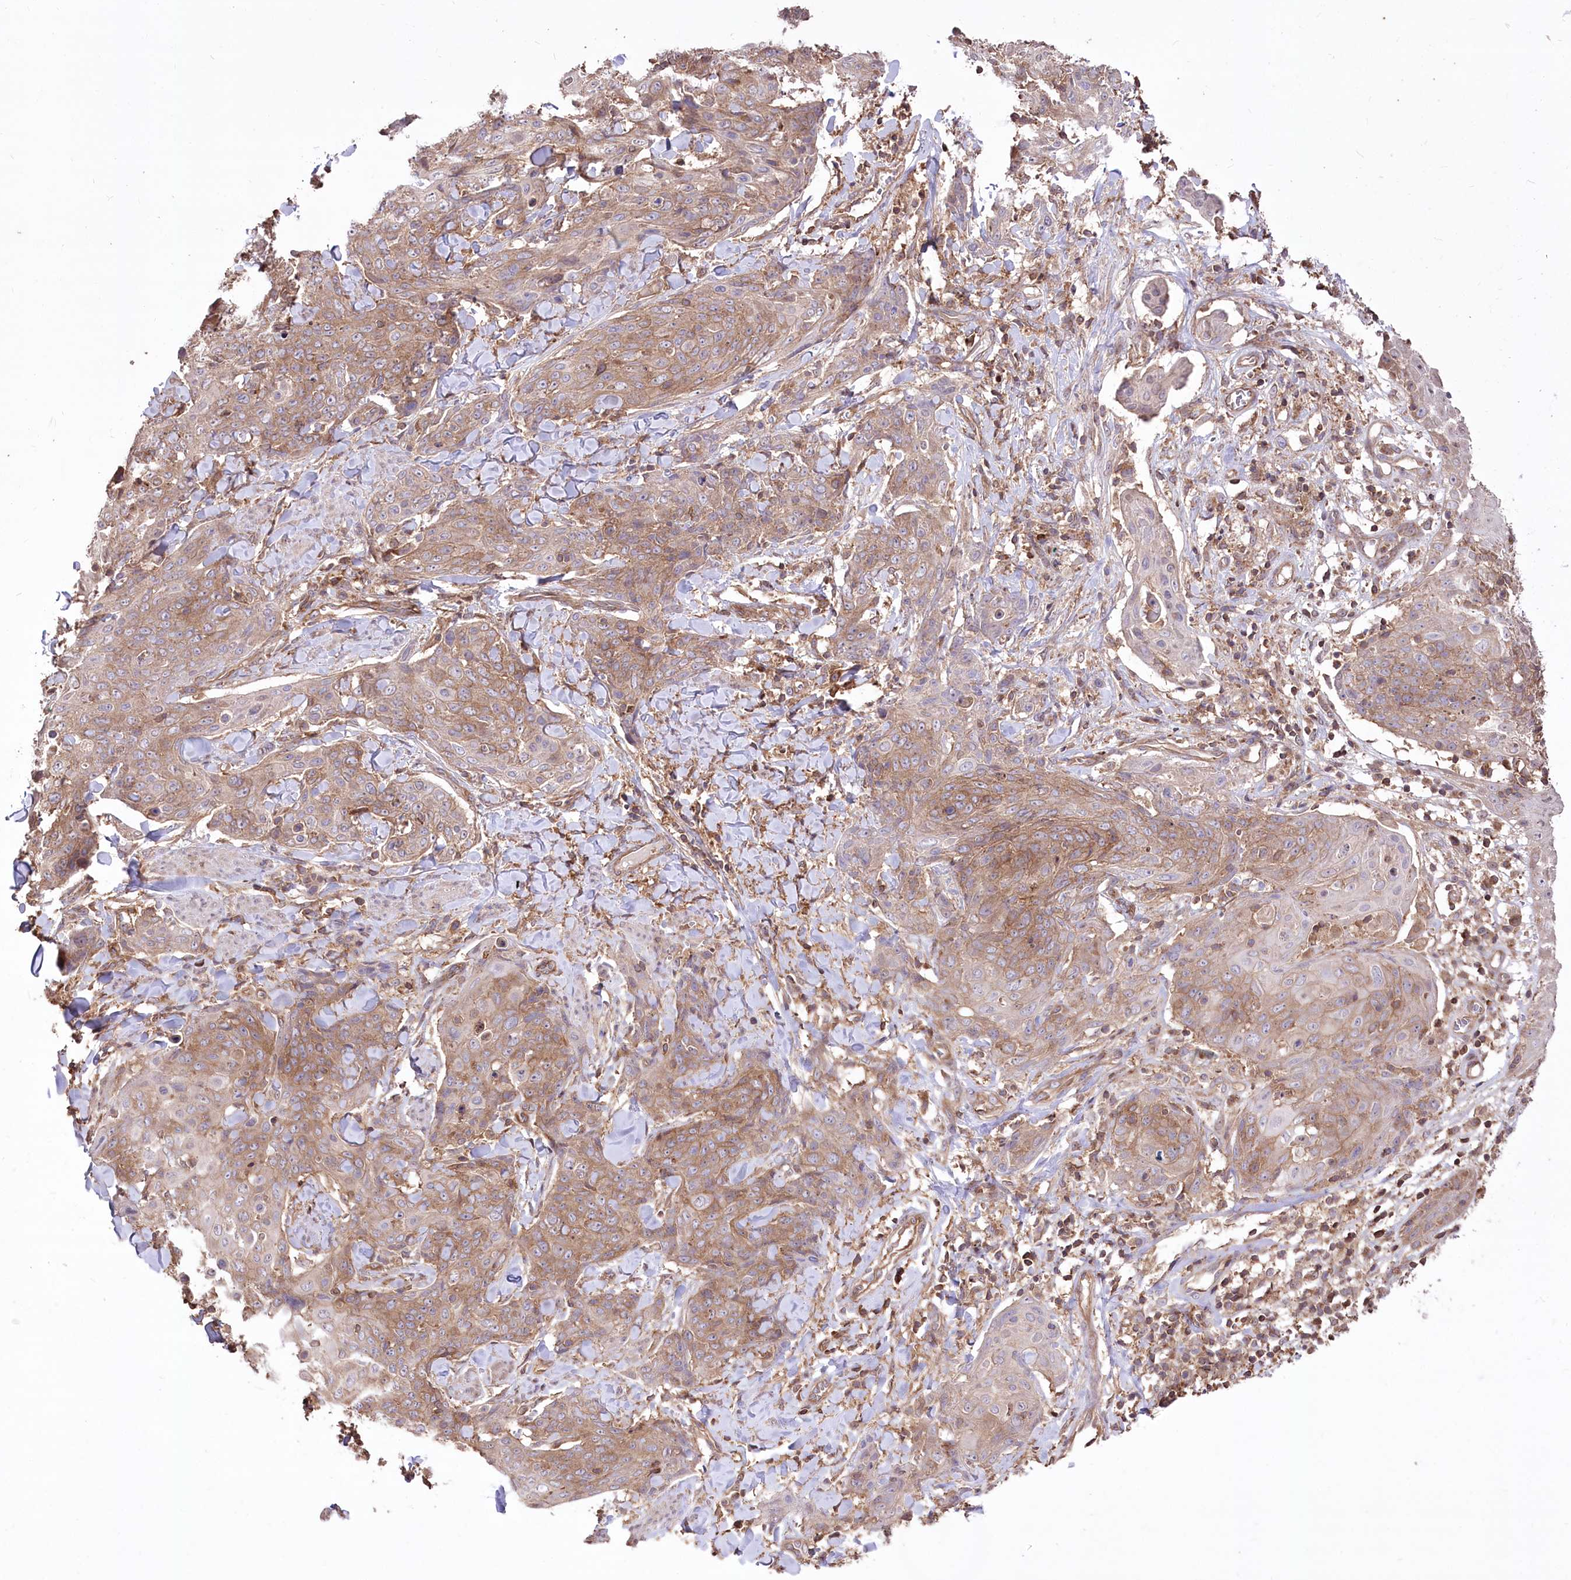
{"staining": {"intensity": "moderate", "quantity": ">75%", "location": "cytoplasmic/membranous"}, "tissue": "skin cancer", "cell_type": "Tumor cells", "image_type": "cancer", "snomed": [{"axis": "morphology", "description": "Squamous cell carcinoma, NOS"}, {"axis": "topography", "description": "Skin"}, {"axis": "topography", "description": "Vulva"}], "caption": "Protein expression analysis of skin cancer shows moderate cytoplasmic/membranous positivity in approximately >75% of tumor cells. (DAB IHC, brown staining for protein, blue staining for nuclei).", "gene": "XYLB", "patient": {"sex": "female", "age": 85}}